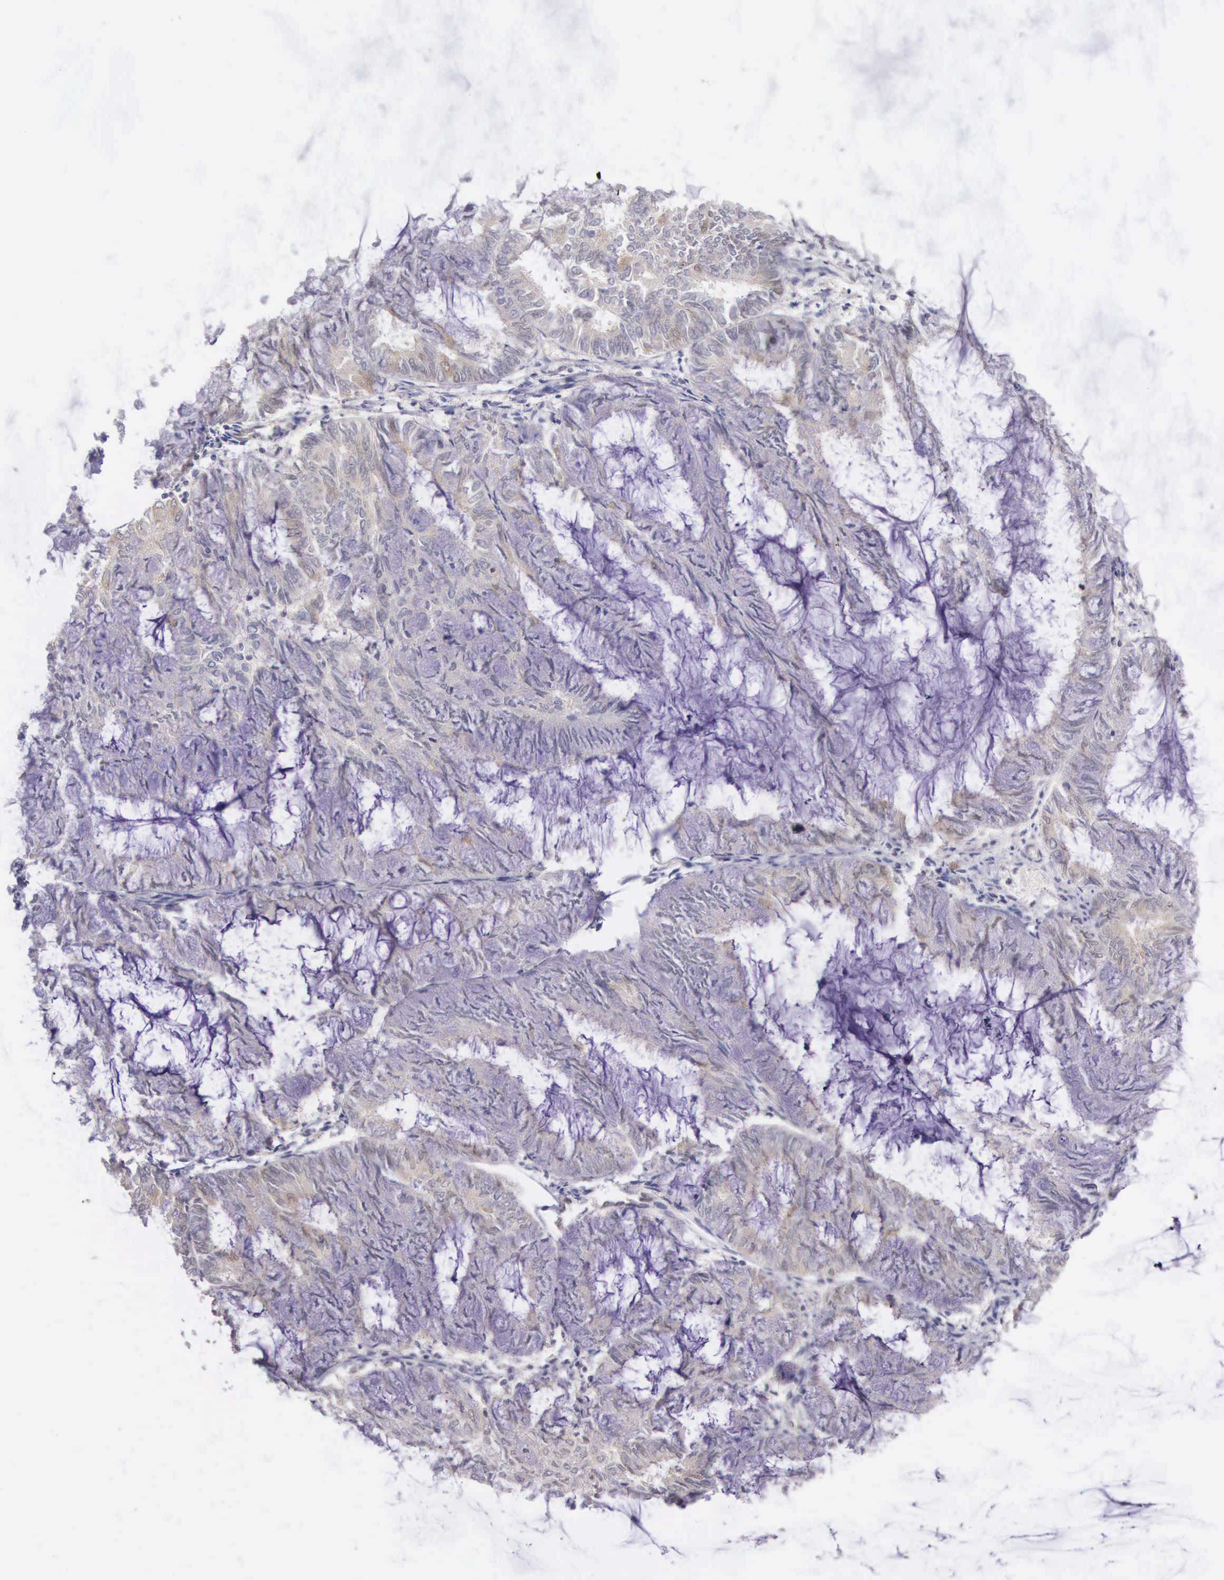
{"staining": {"intensity": "weak", "quantity": "<25%", "location": "cytoplasmic/membranous"}, "tissue": "endometrial cancer", "cell_type": "Tumor cells", "image_type": "cancer", "snomed": [{"axis": "morphology", "description": "Adenocarcinoma, NOS"}, {"axis": "topography", "description": "Endometrium"}], "caption": "Endometrial cancer (adenocarcinoma) was stained to show a protein in brown. There is no significant staining in tumor cells.", "gene": "IGBP1", "patient": {"sex": "female", "age": 59}}